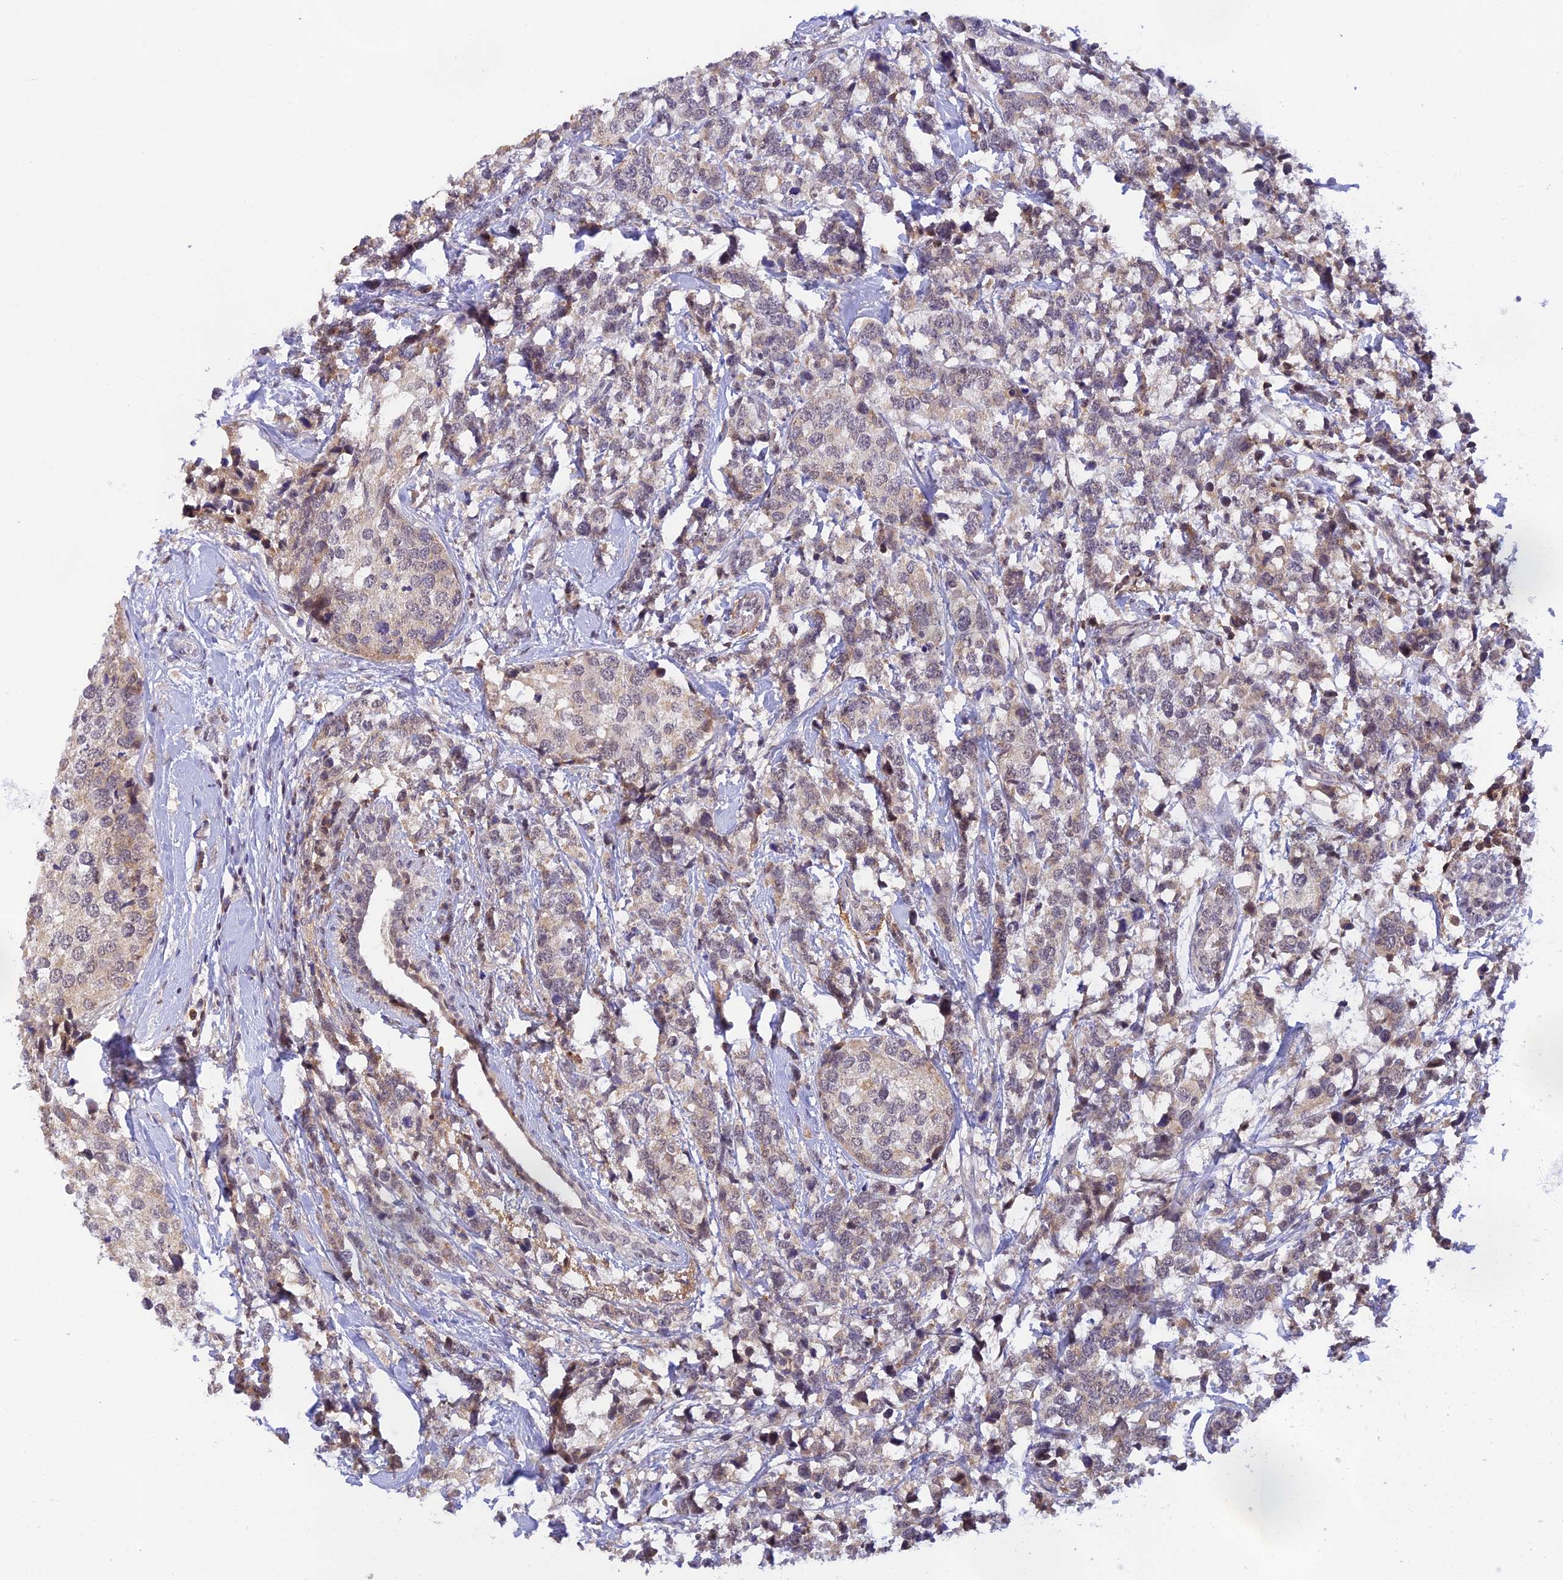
{"staining": {"intensity": "weak", "quantity": "<25%", "location": "cytoplasmic/membranous"}, "tissue": "breast cancer", "cell_type": "Tumor cells", "image_type": "cancer", "snomed": [{"axis": "morphology", "description": "Lobular carcinoma"}, {"axis": "topography", "description": "Breast"}], "caption": "Human breast cancer (lobular carcinoma) stained for a protein using IHC displays no staining in tumor cells.", "gene": "PEX16", "patient": {"sex": "female", "age": 59}}